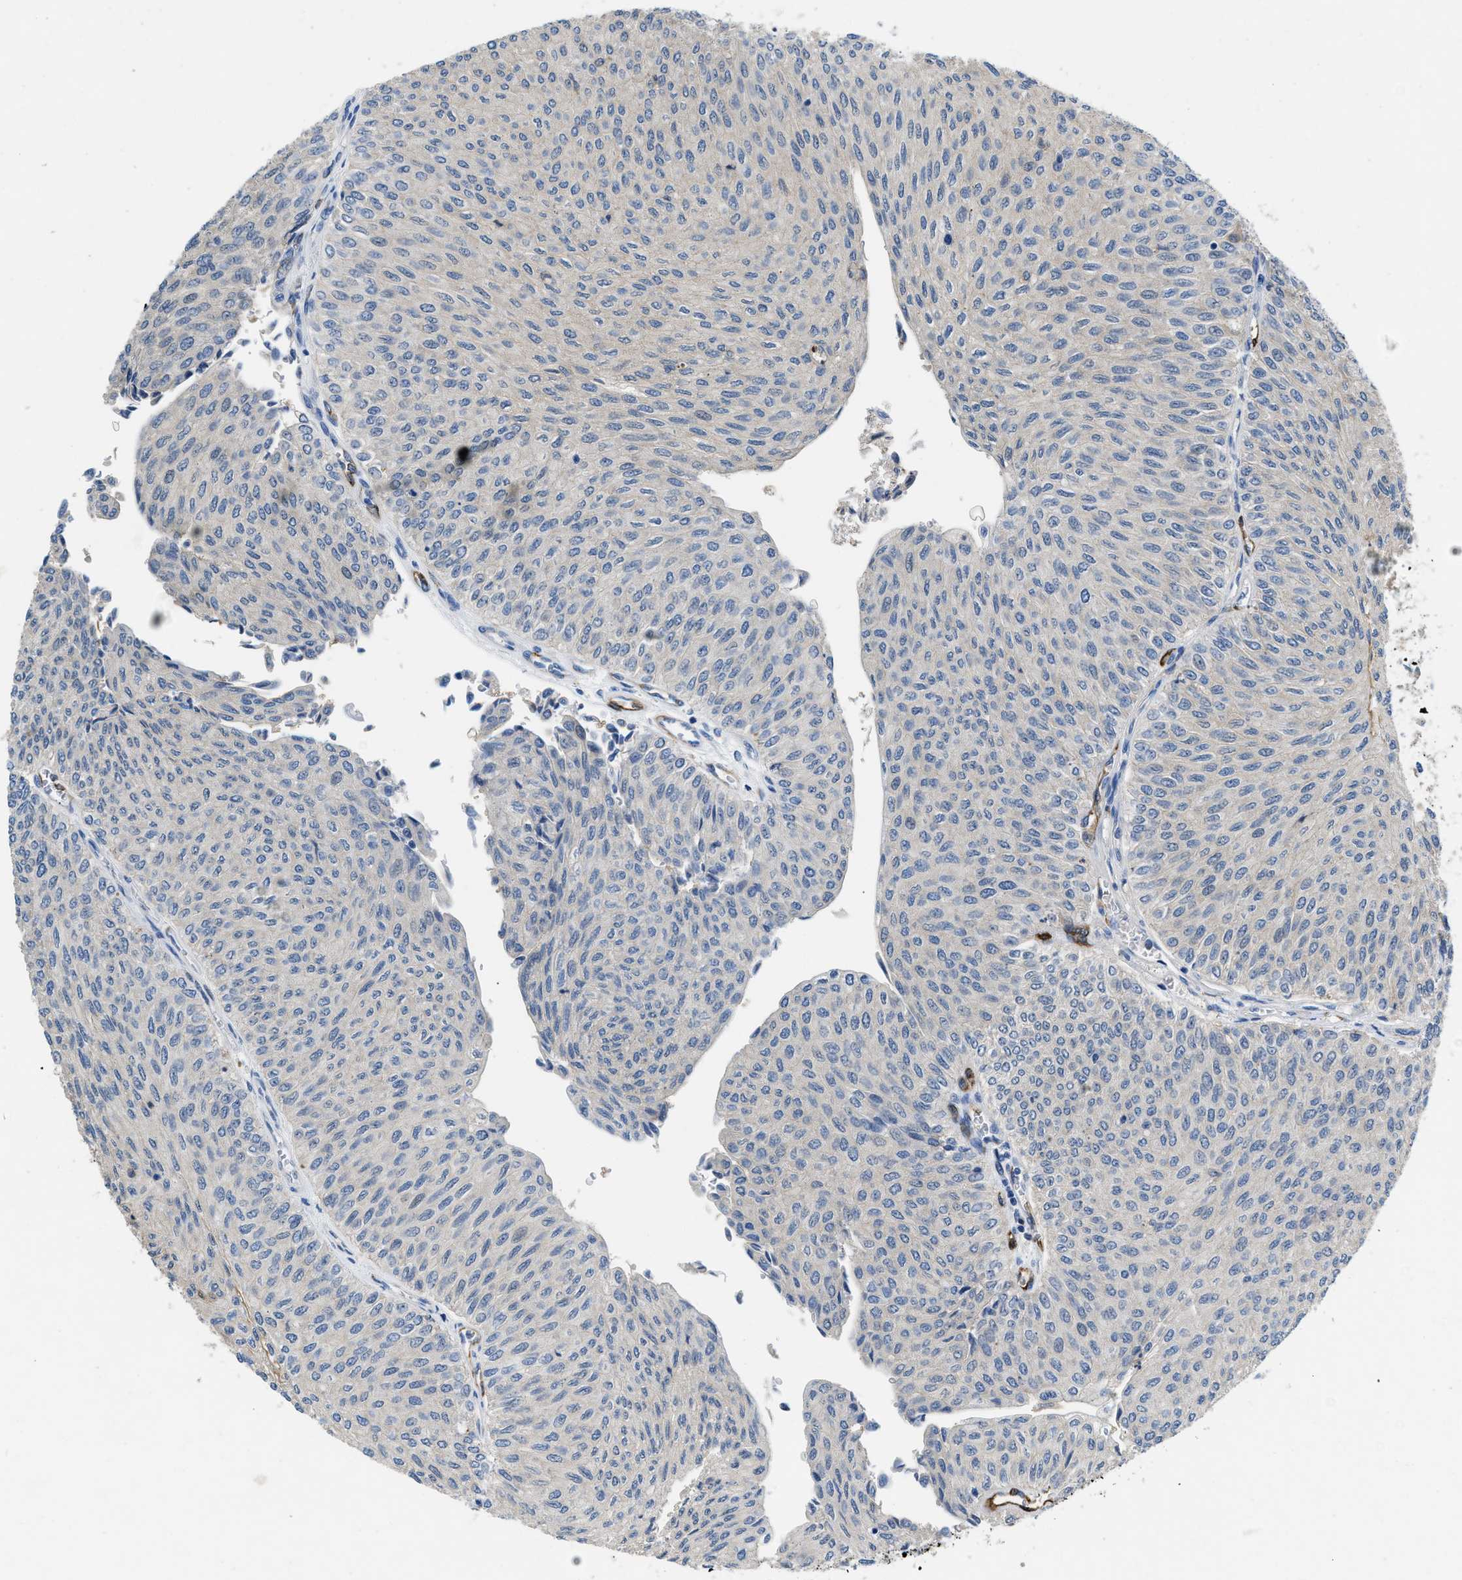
{"staining": {"intensity": "negative", "quantity": "none", "location": "none"}, "tissue": "urothelial cancer", "cell_type": "Tumor cells", "image_type": "cancer", "snomed": [{"axis": "morphology", "description": "Urothelial carcinoma, Low grade"}, {"axis": "topography", "description": "Urinary bladder"}], "caption": "A high-resolution image shows immunohistochemistry staining of low-grade urothelial carcinoma, which shows no significant positivity in tumor cells.", "gene": "SPEG", "patient": {"sex": "male", "age": 78}}